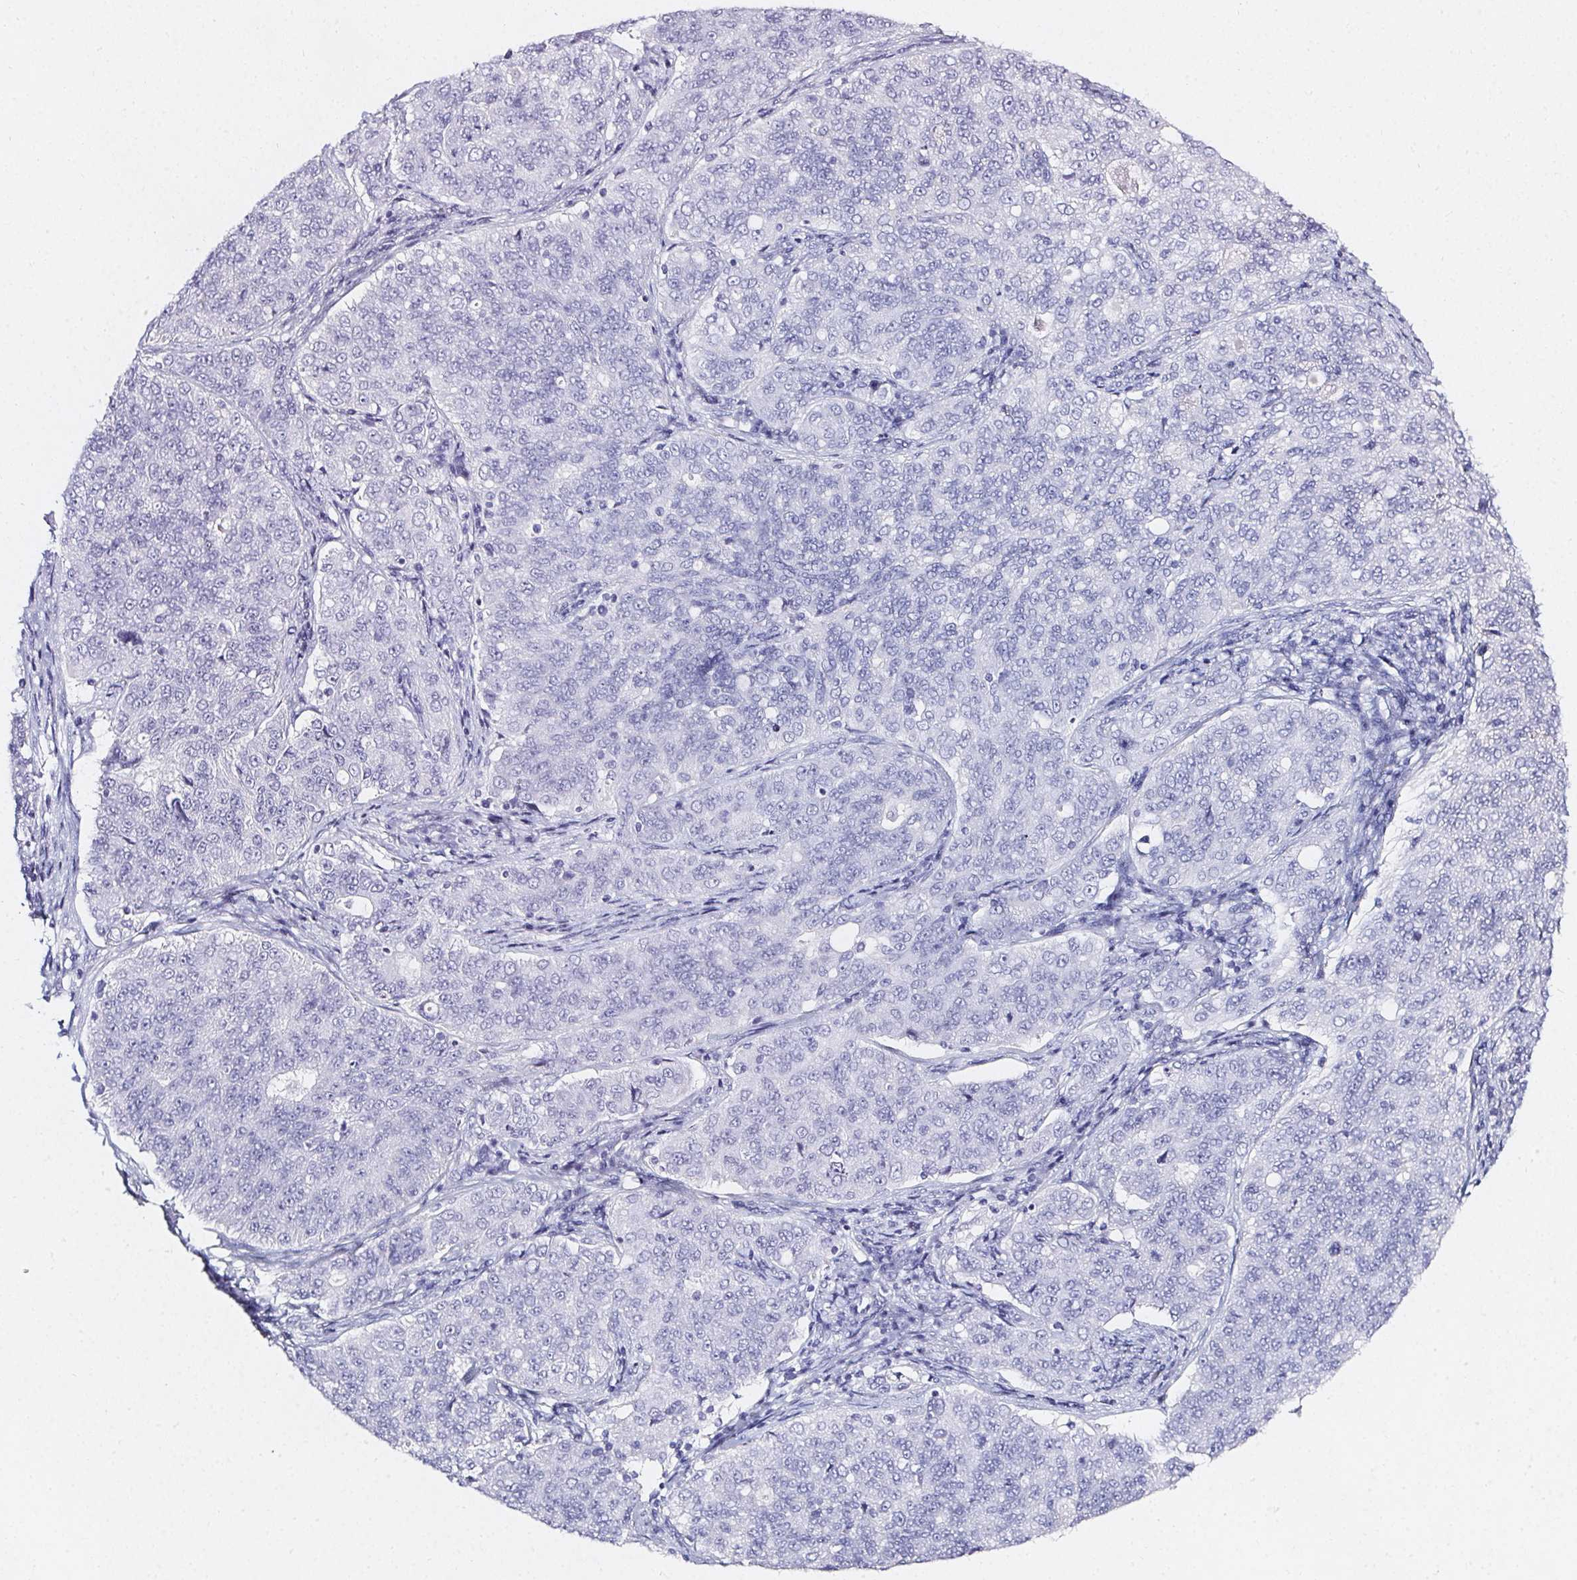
{"staining": {"intensity": "negative", "quantity": "none", "location": "none"}, "tissue": "endometrial cancer", "cell_type": "Tumor cells", "image_type": "cancer", "snomed": [{"axis": "morphology", "description": "Adenocarcinoma, NOS"}, {"axis": "topography", "description": "Endometrium"}], "caption": "Image shows no significant protein positivity in tumor cells of endometrial cancer.", "gene": "ELAVL2", "patient": {"sex": "female", "age": 43}}